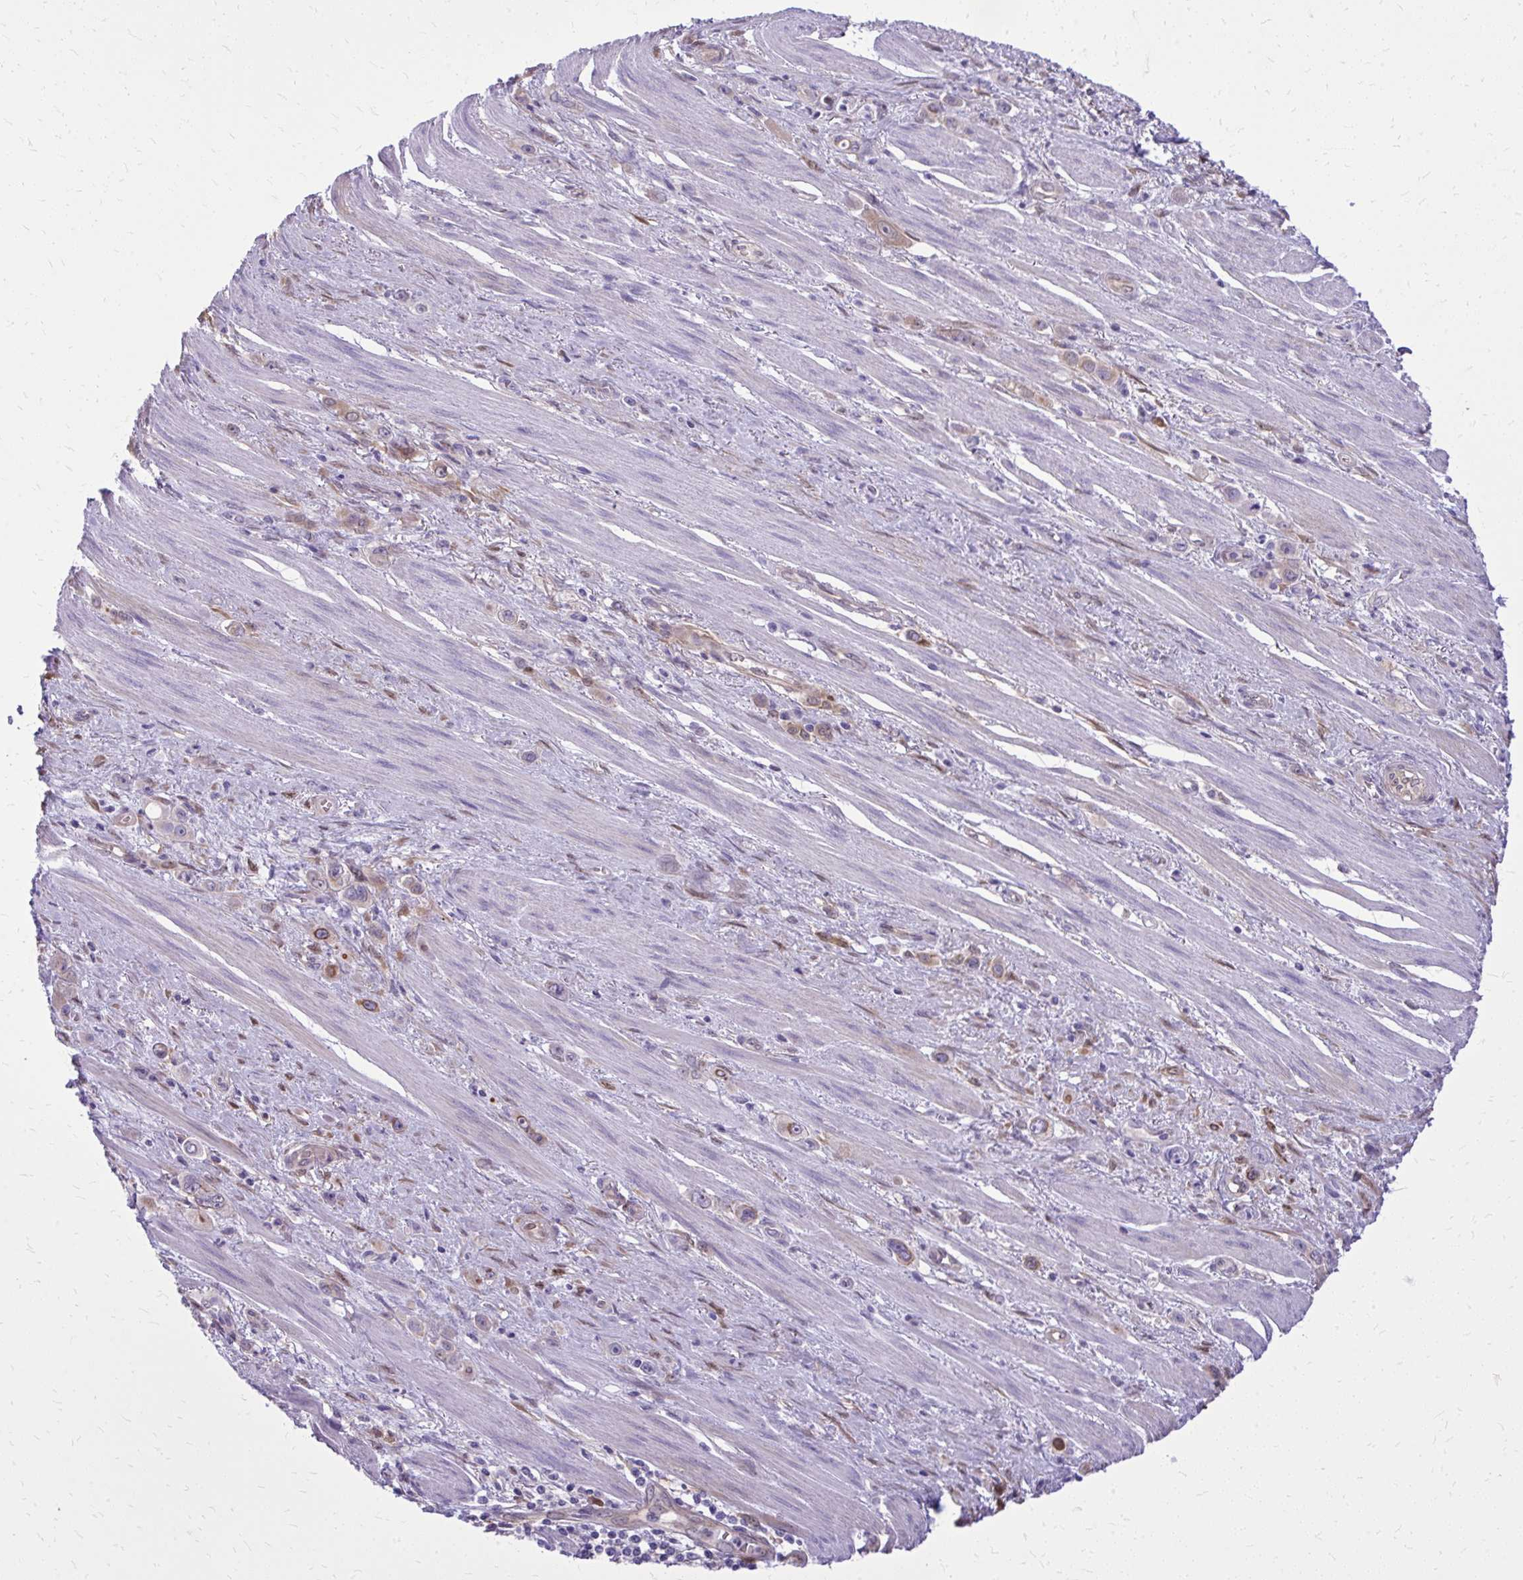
{"staining": {"intensity": "moderate", "quantity": ">75%", "location": "cytoplasmic/membranous"}, "tissue": "stomach cancer", "cell_type": "Tumor cells", "image_type": "cancer", "snomed": [{"axis": "morphology", "description": "Adenocarcinoma, NOS"}, {"axis": "topography", "description": "Stomach, upper"}], "caption": "Adenocarcinoma (stomach) stained with immunohistochemistry (IHC) demonstrates moderate cytoplasmic/membranous positivity in approximately >75% of tumor cells.", "gene": "NNMT", "patient": {"sex": "male", "age": 75}}